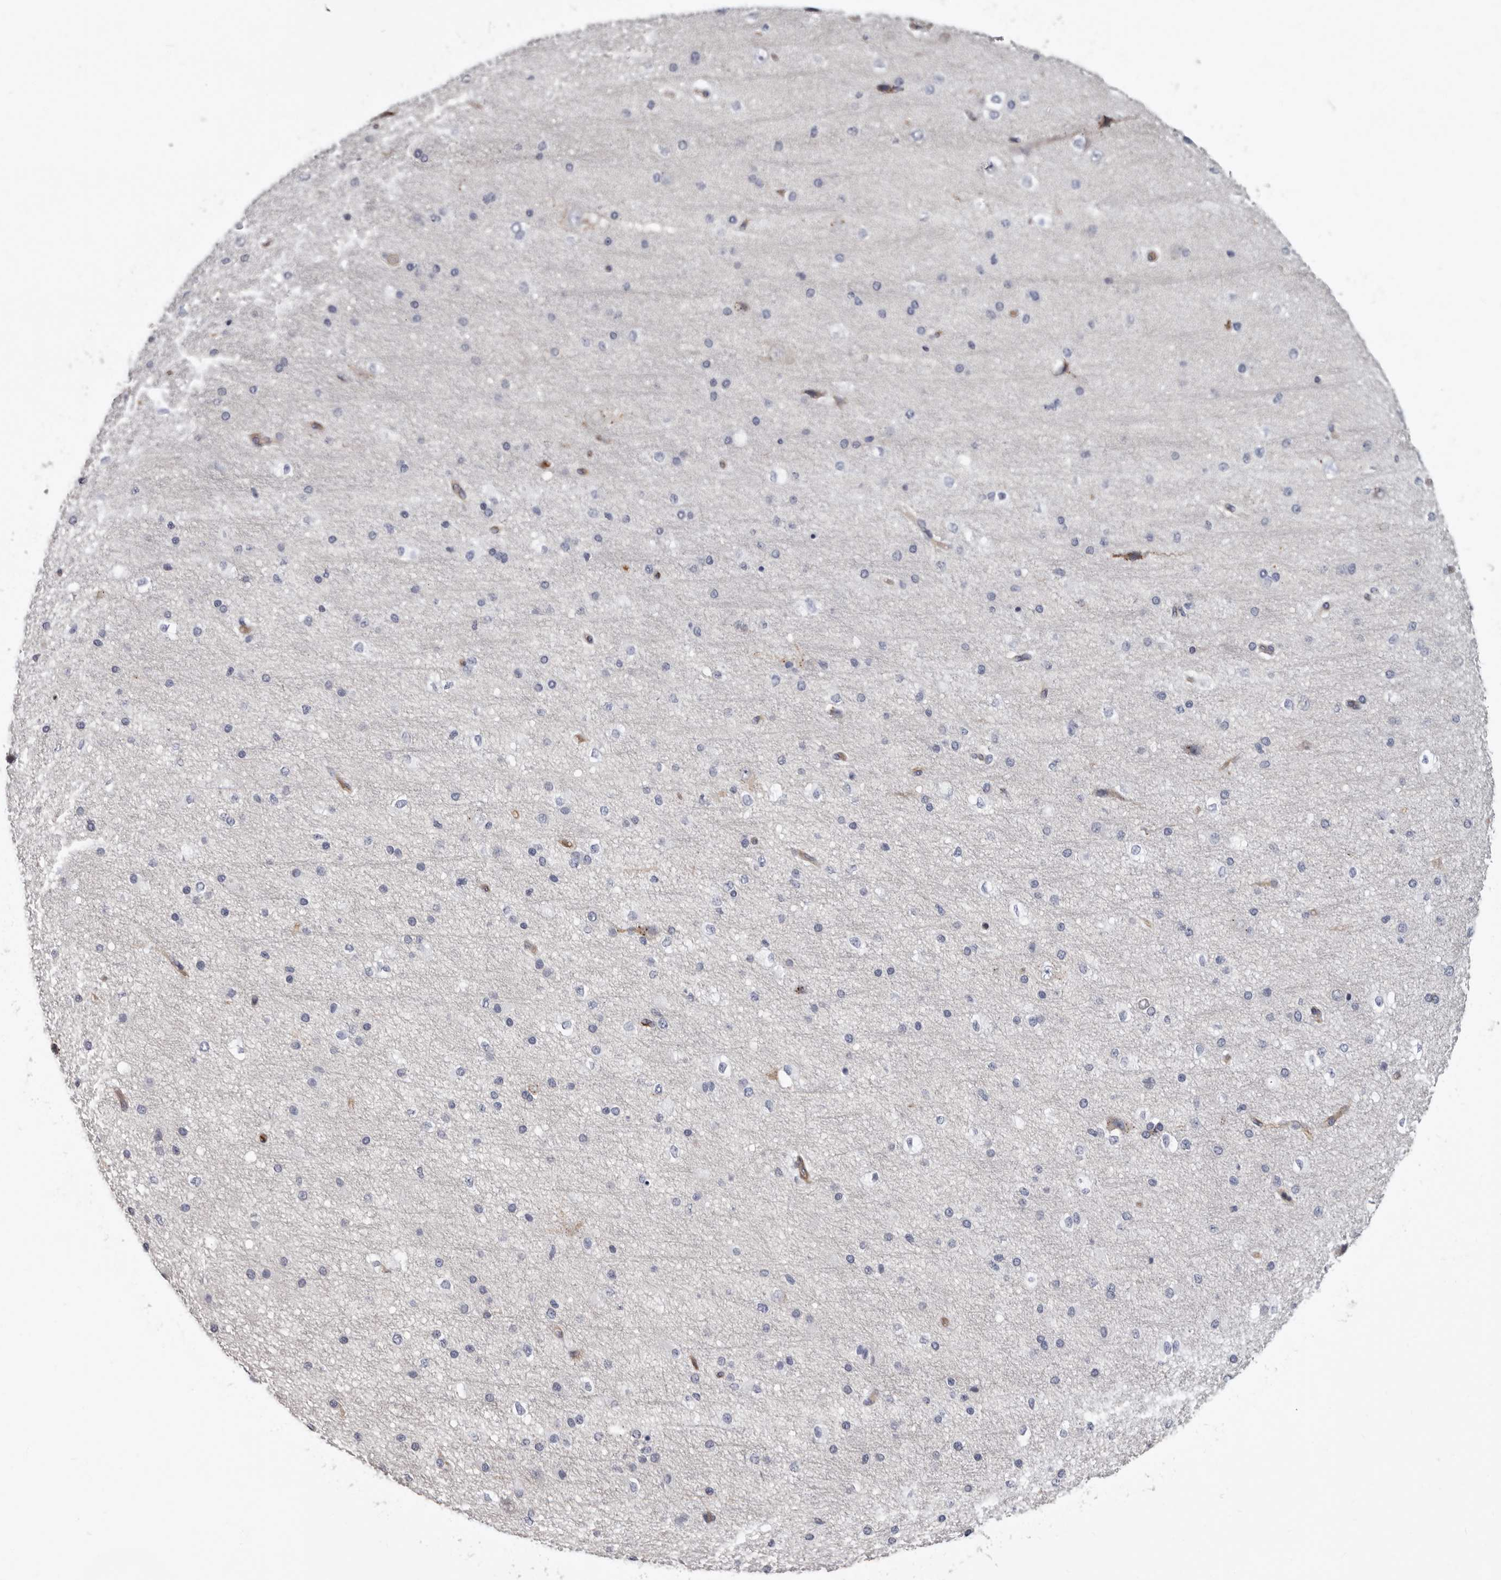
{"staining": {"intensity": "moderate", "quantity": "<25%", "location": "cytoplasmic/membranous"}, "tissue": "cerebral cortex", "cell_type": "Endothelial cells", "image_type": "normal", "snomed": [{"axis": "morphology", "description": "Normal tissue, NOS"}, {"axis": "morphology", "description": "Developmental malformation"}, {"axis": "topography", "description": "Cerebral cortex"}], "caption": "Unremarkable cerebral cortex displays moderate cytoplasmic/membranous expression in approximately <25% of endothelial cells, visualized by immunohistochemistry. The protein is shown in brown color, while the nuclei are stained blue.", "gene": "ADGRL4", "patient": {"sex": "female", "age": 30}}